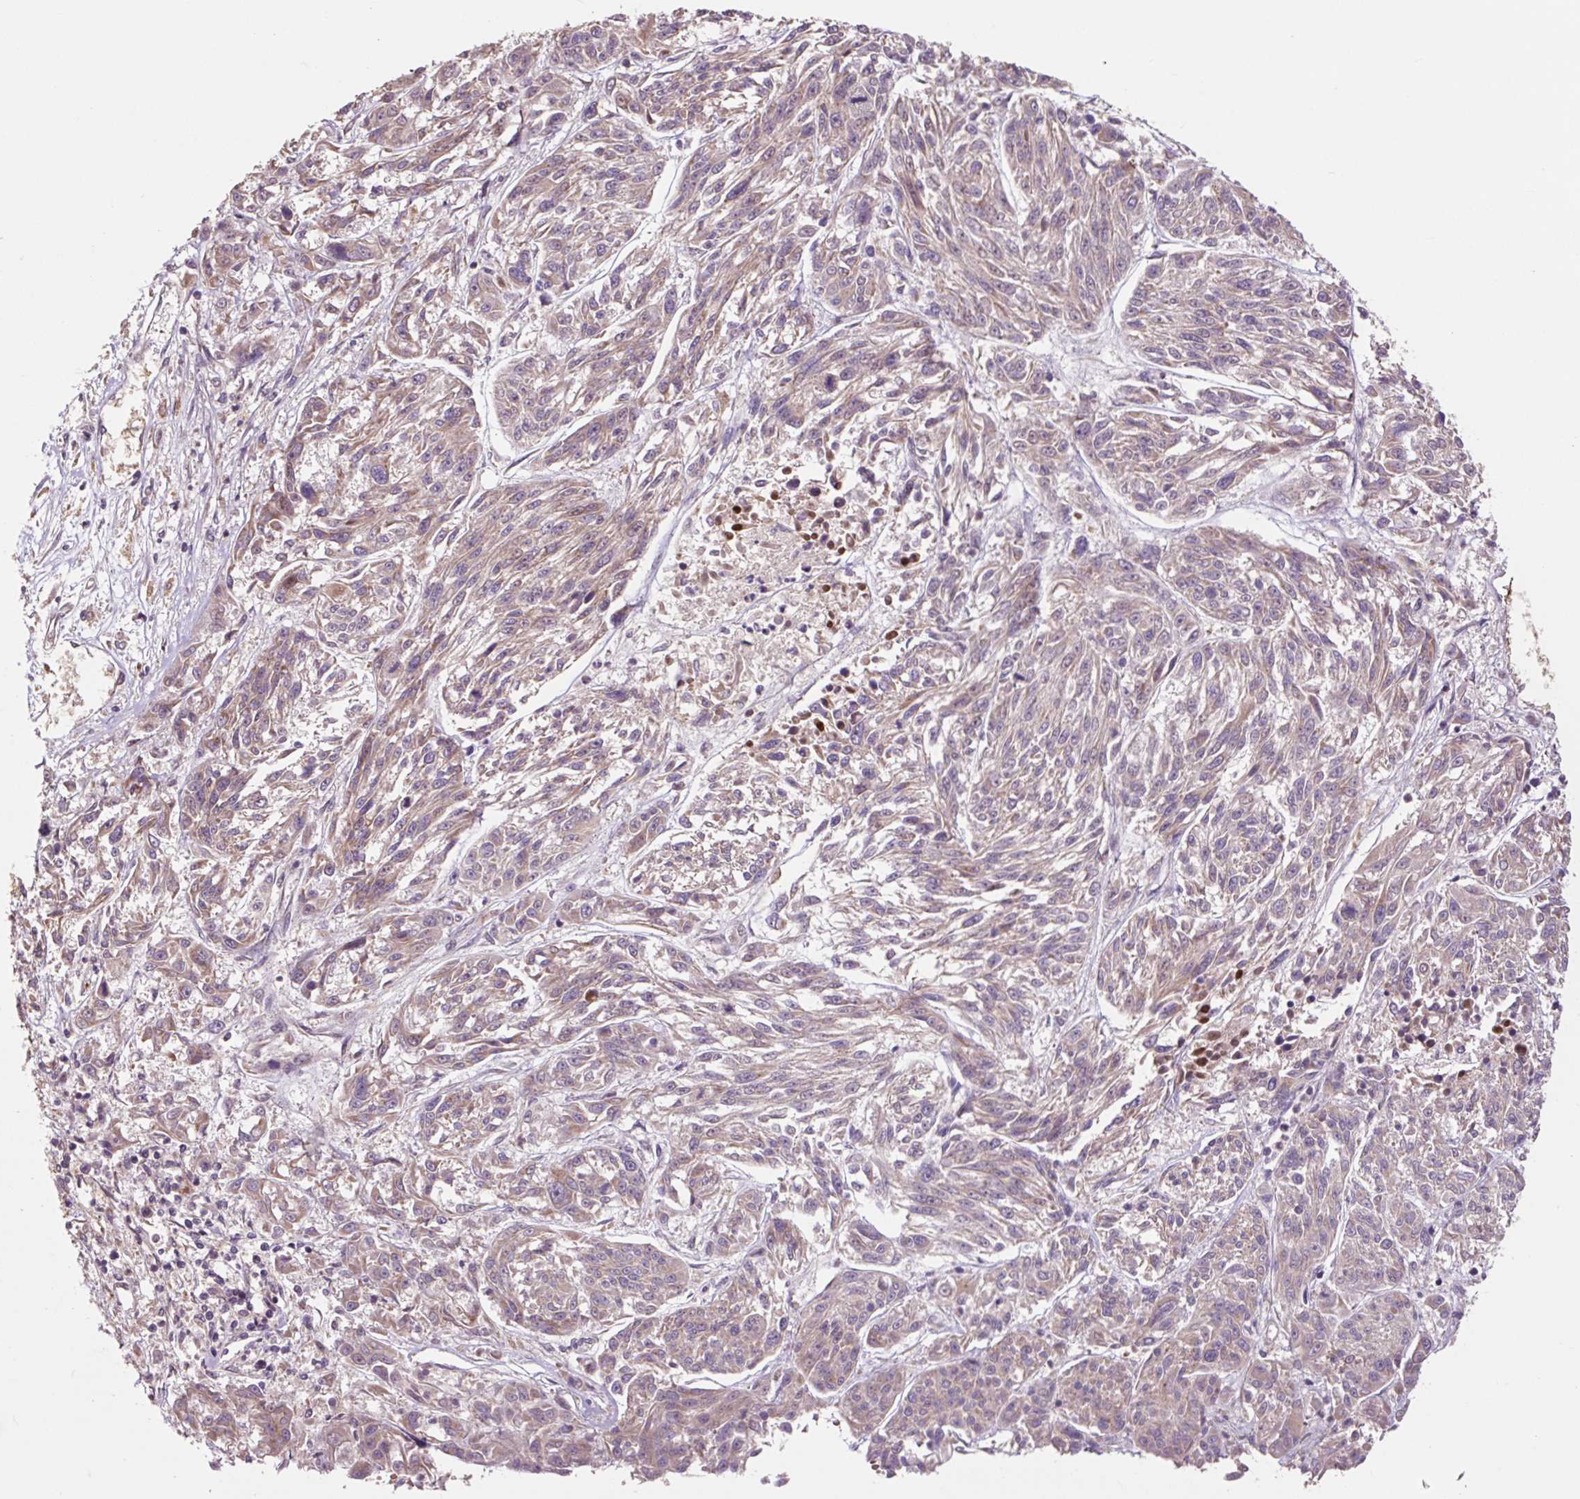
{"staining": {"intensity": "weak", "quantity": "25%-75%", "location": "cytoplasmic/membranous"}, "tissue": "melanoma", "cell_type": "Tumor cells", "image_type": "cancer", "snomed": [{"axis": "morphology", "description": "Malignant melanoma, NOS"}, {"axis": "topography", "description": "Skin"}], "caption": "Human melanoma stained with a brown dye exhibits weak cytoplasmic/membranous positive positivity in approximately 25%-75% of tumor cells.", "gene": "MMS19", "patient": {"sex": "male", "age": 53}}